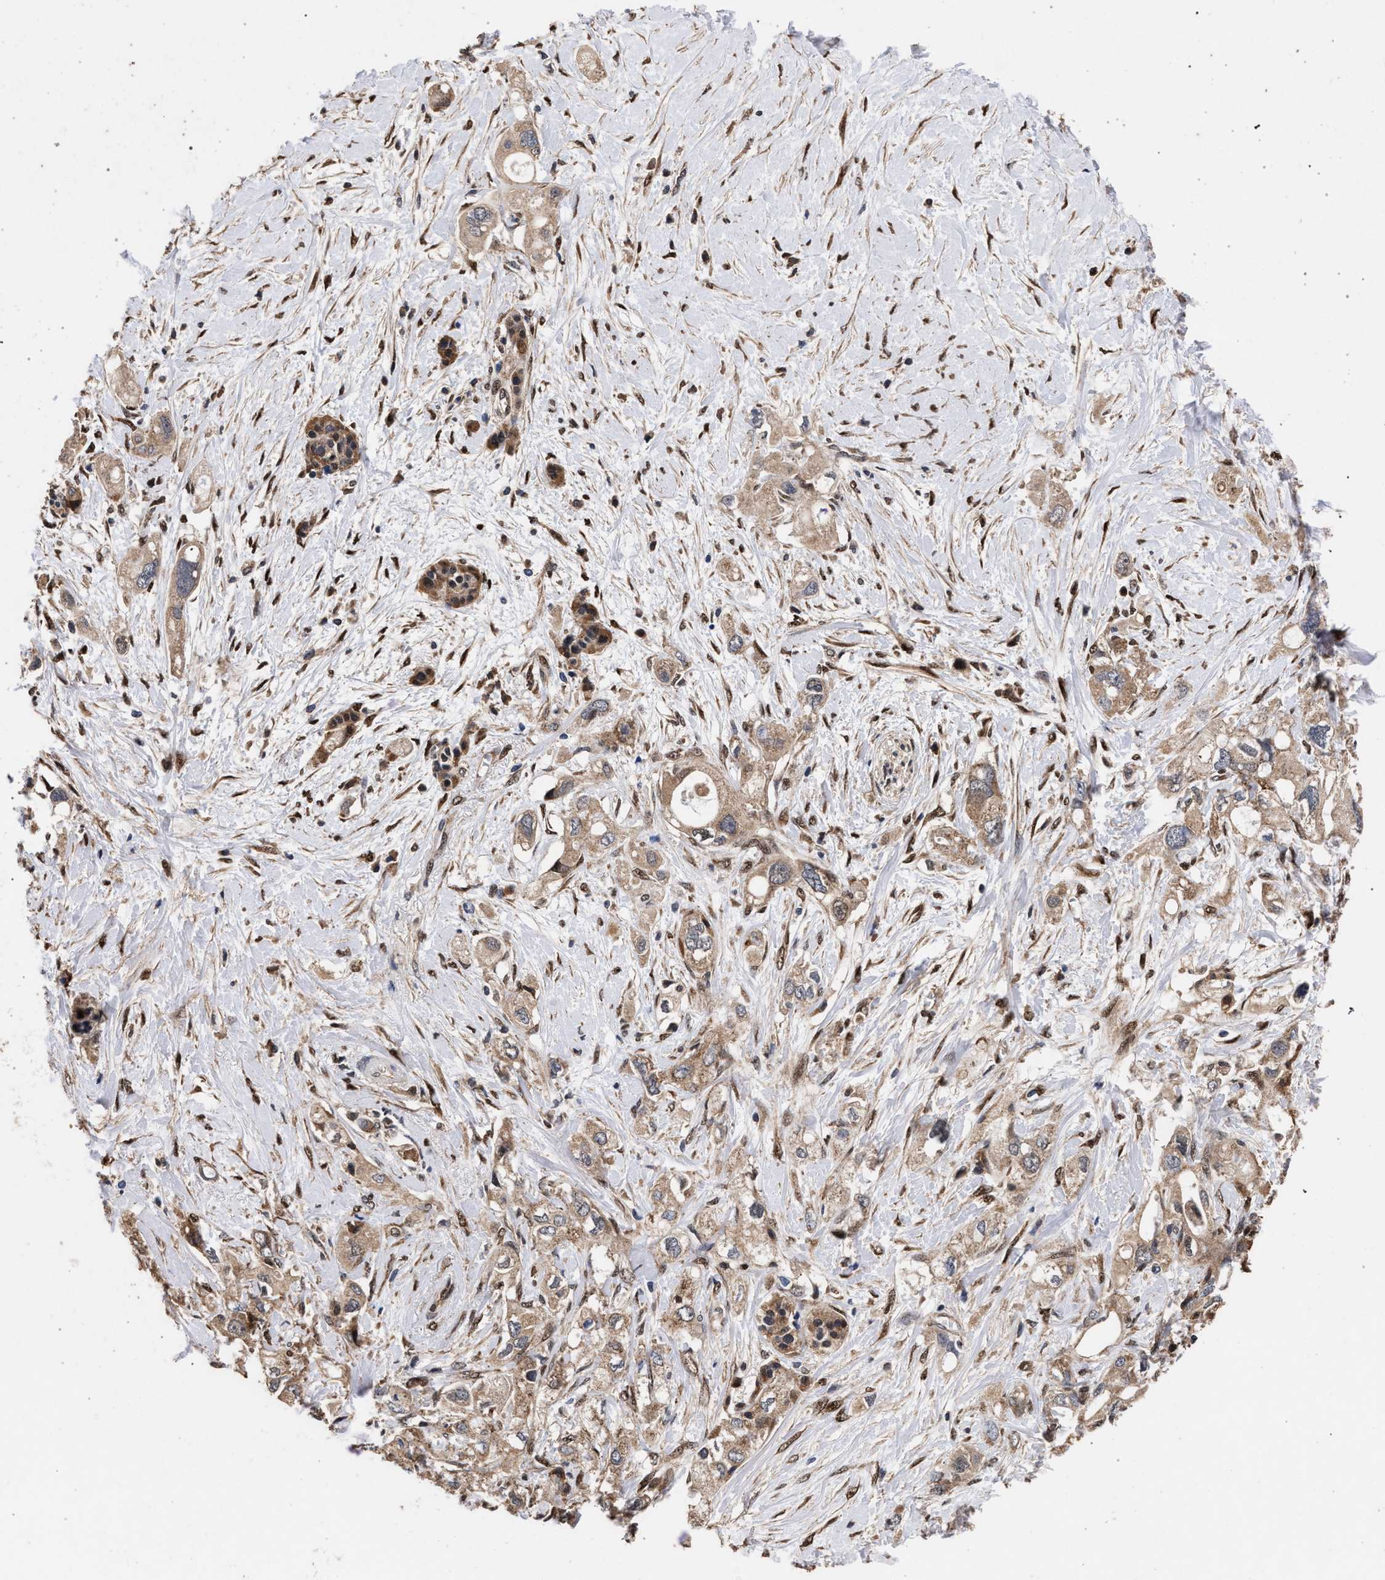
{"staining": {"intensity": "moderate", "quantity": ">75%", "location": "cytoplasmic/membranous"}, "tissue": "pancreatic cancer", "cell_type": "Tumor cells", "image_type": "cancer", "snomed": [{"axis": "morphology", "description": "Adenocarcinoma, NOS"}, {"axis": "topography", "description": "Pancreas"}], "caption": "Immunohistochemistry (IHC) image of human pancreatic cancer (adenocarcinoma) stained for a protein (brown), which reveals medium levels of moderate cytoplasmic/membranous staining in about >75% of tumor cells.", "gene": "ACOX1", "patient": {"sex": "female", "age": 56}}